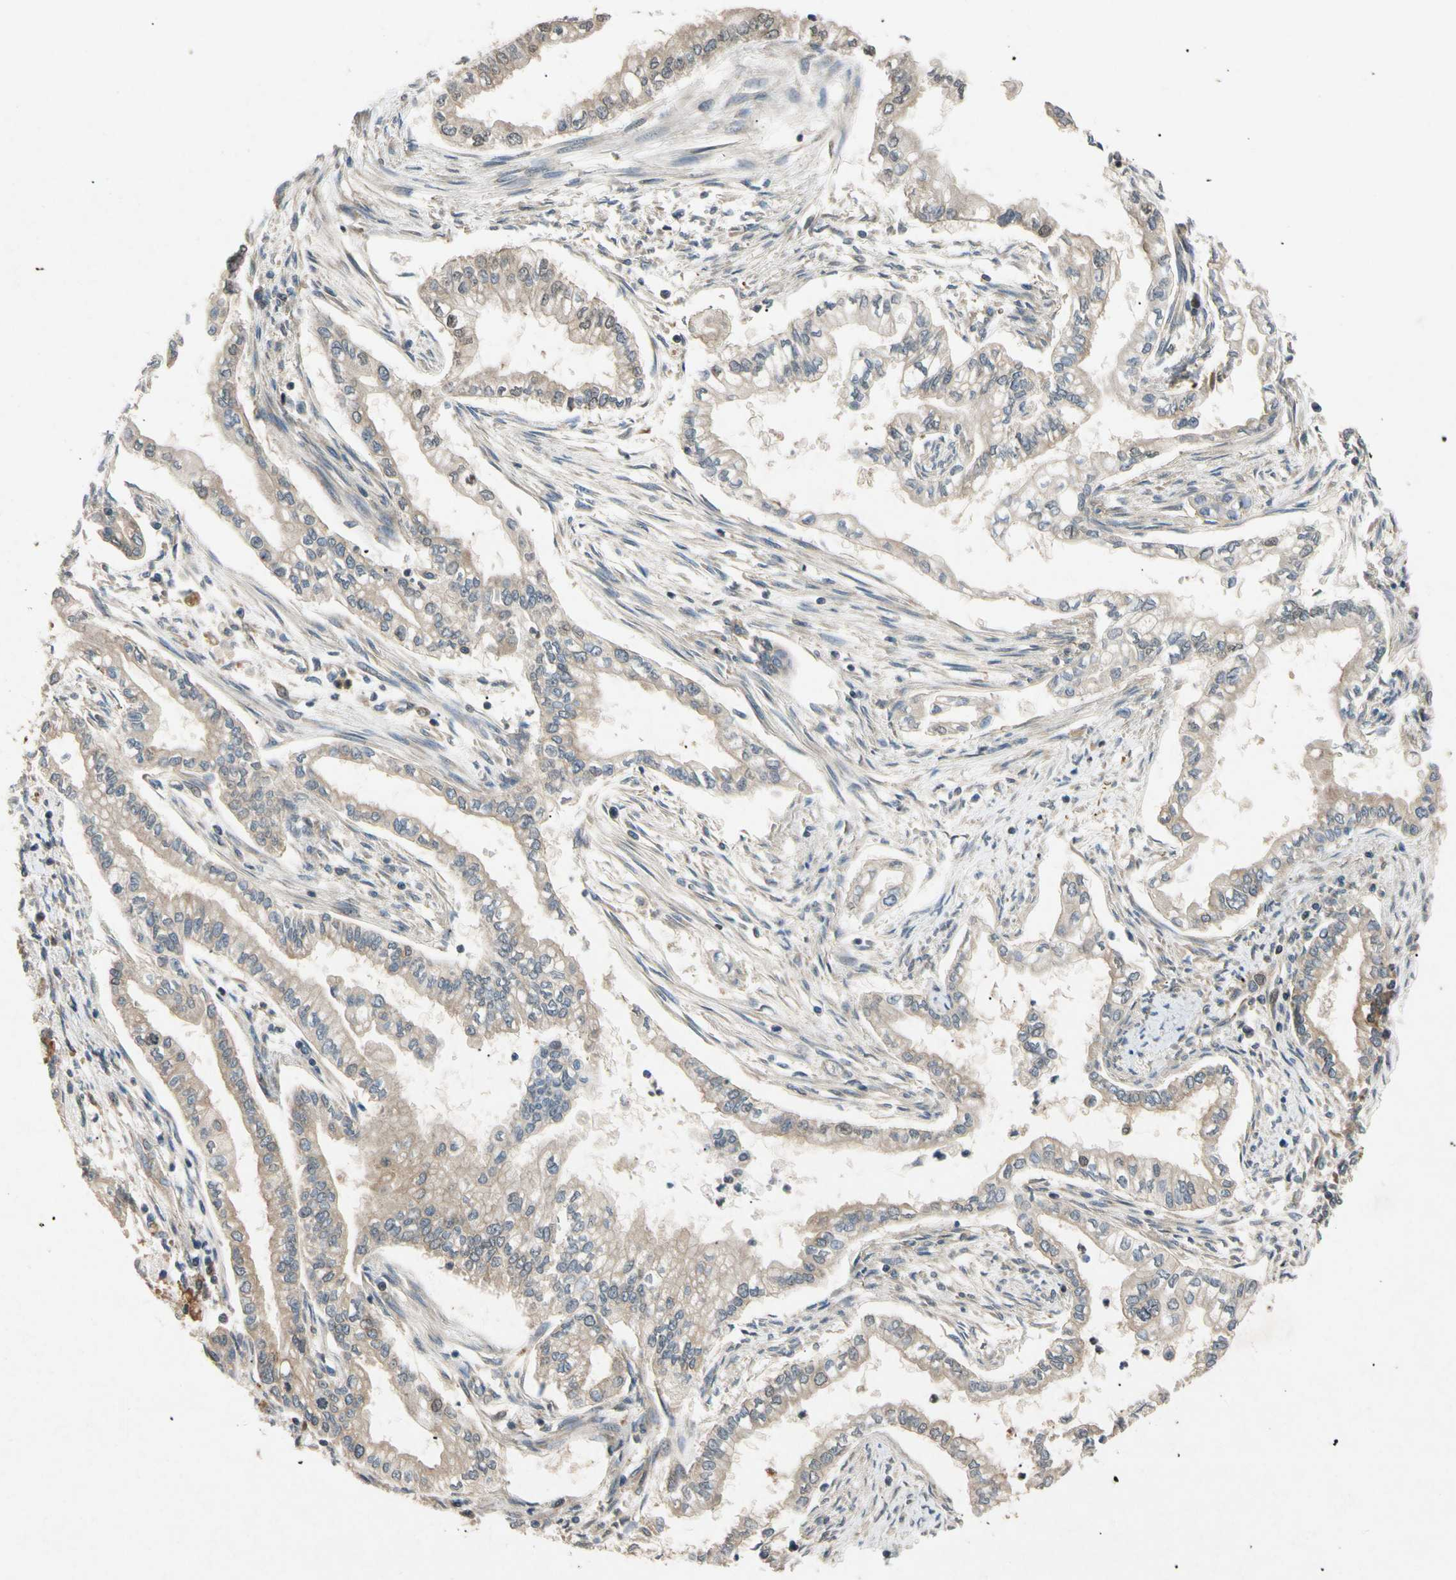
{"staining": {"intensity": "weak", "quantity": "25%-75%", "location": "cytoplasmic/membranous"}, "tissue": "pancreatic cancer", "cell_type": "Tumor cells", "image_type": "cancer", "snomed": [{"axis": "morphology", "description": "Normal tissue, NOS"}, {"axis": "topography", "description": "Pancreas"}], "caption": "High-magnification brightfield microscopy of pancreatic cancer stained with DAB (3,3'-diaminobenzidine) (brown) and counterstained with hematoxylin (blue). tumor cells exhibit weak cytoplasmic/membranous expression is identified in approximately25%-75% of cells. Nuclei are stained in blue.", "gene": "EIF1AX", "patient": {"sex": "male", "age": 42}}